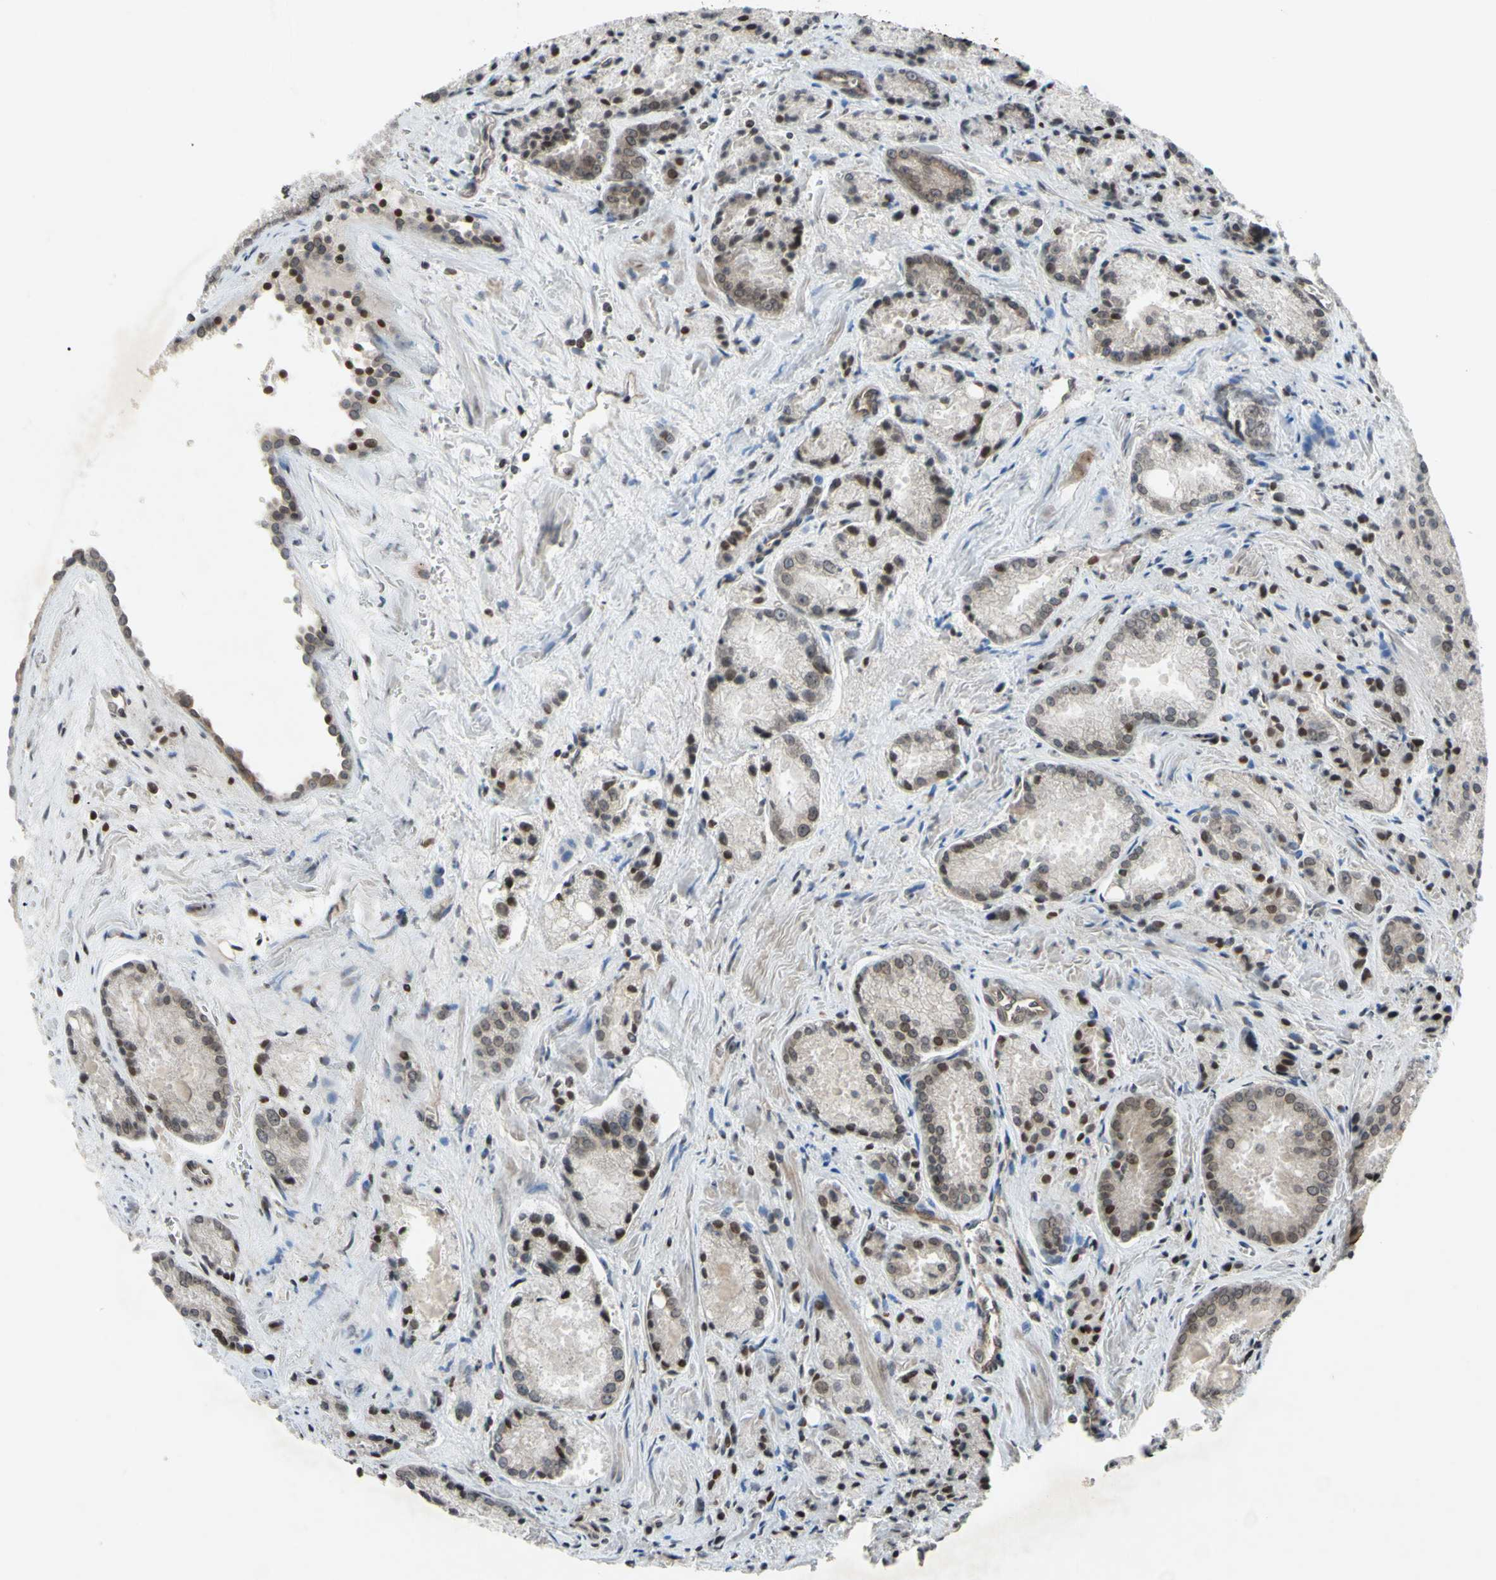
{"staining": {"intensity": "moderate", "quantity": "25%-75%", "location": "nuclear"}, "tissue": "prostate cancer", "cell_type": "Tumor cells", "image_type": "cancer", "snomed": [{"axis": "morphology", "description": "Adenocarcinoma, Low grade"}, {"axis": "topography", "description": "Prostate"}], "caption": "This is a micrograph of immunohistochemistry (IHC) staining of prostate cancer, which shows moderate staining in the nuclear of tumor cells.", "gene": "XPO1", "patient": {"sex": "male", "age": 64}}